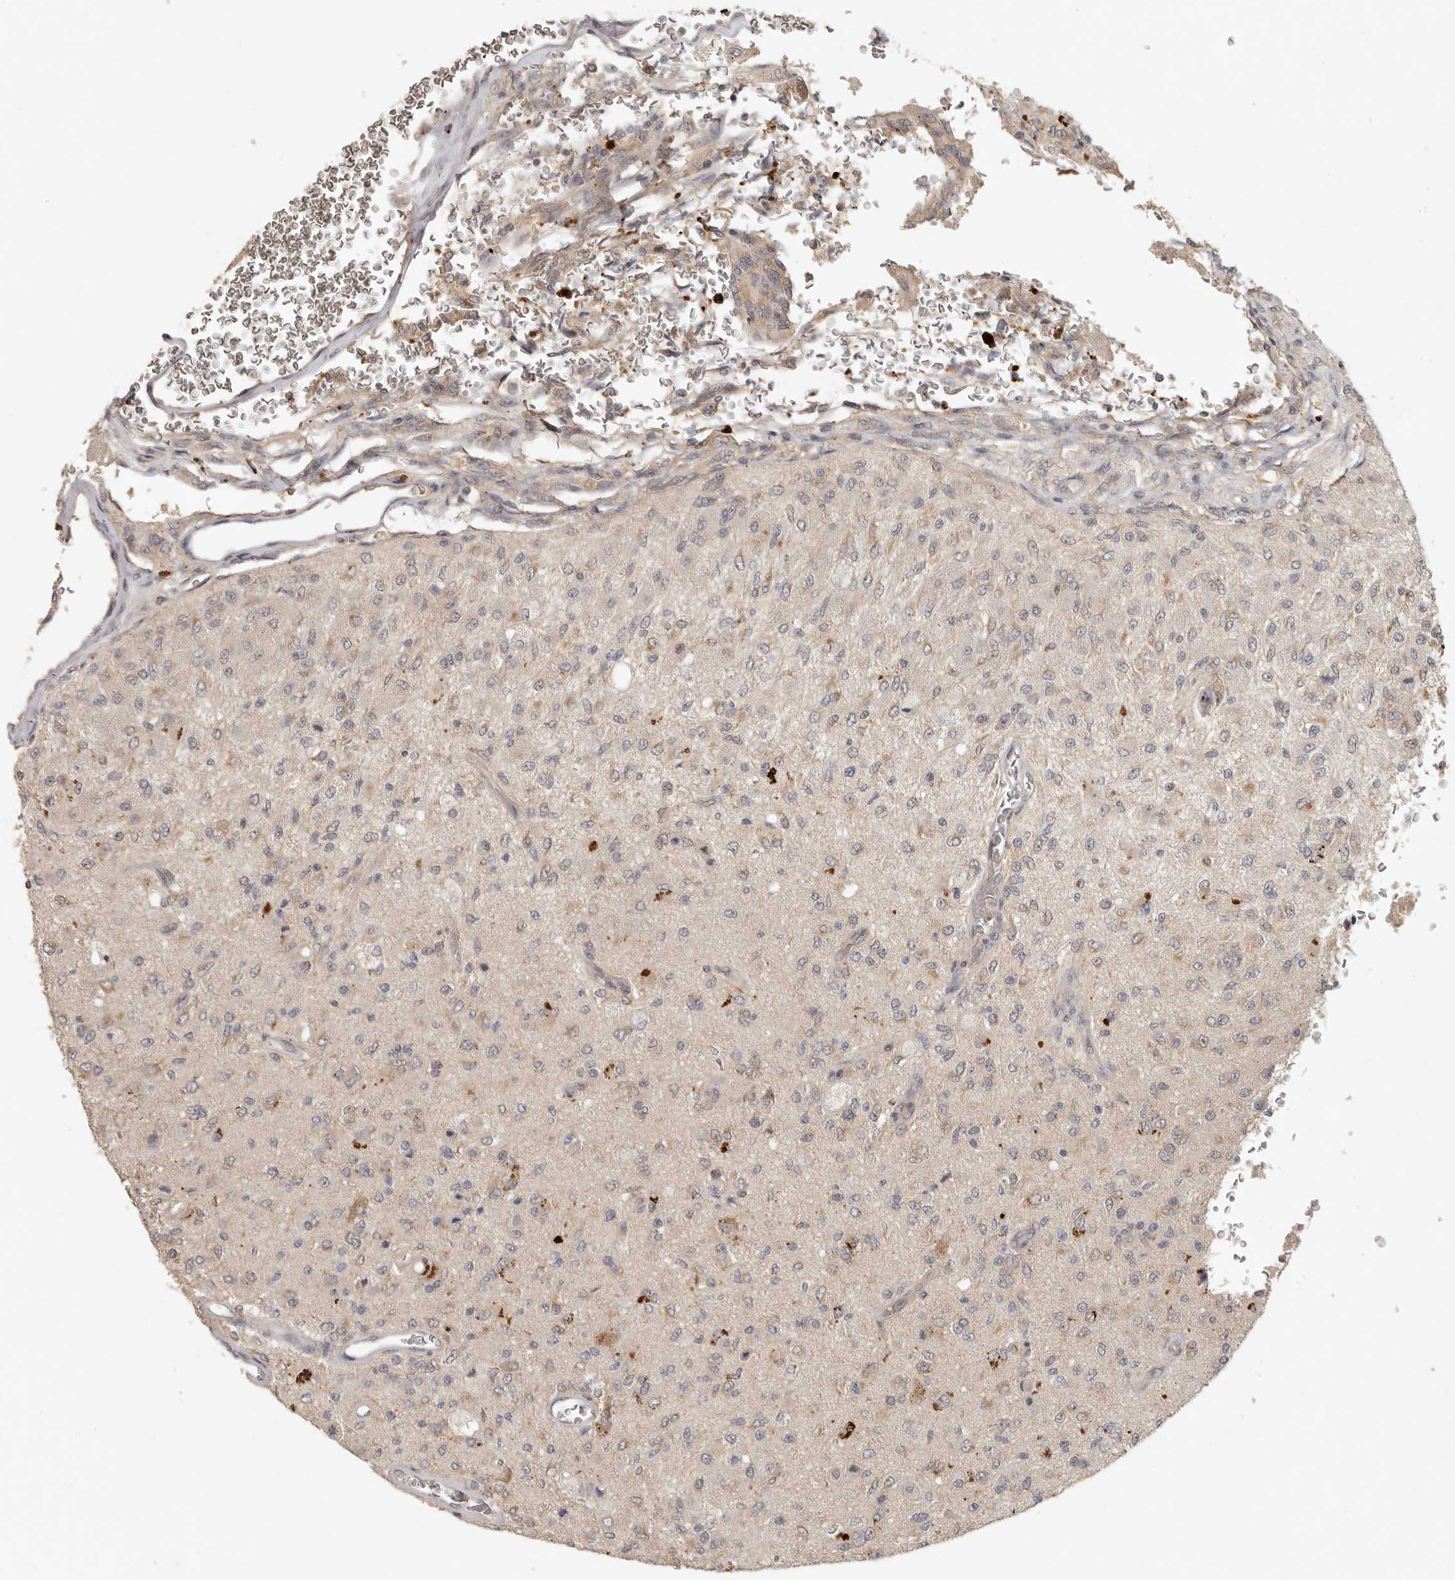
{"staining": {"intensity": "weak", "quantity": "<25%", "location": "cytoplasmic/membranous"}, "tissue": "glioma", "cell_type": "Tumor cells", "image_type": "cancer", "snomed": [{"axis": "morphology", "description": "Normal tissue, NOS"}, {"axis": "morphology", "description": "Glioma, malignant, High grade"}, {"axis": "topography", "description": "Cerebral cortex"}], "caption": "A micrograph of malignant high-grade glioma stained for a protein shows no brown staining in tumor cells. (Brightfield microscopy of DAB immunohistochemistry (IHC) at high magnification).", "gene": "LRRC75A", "patient": {"sex": "male", "age": 77}}